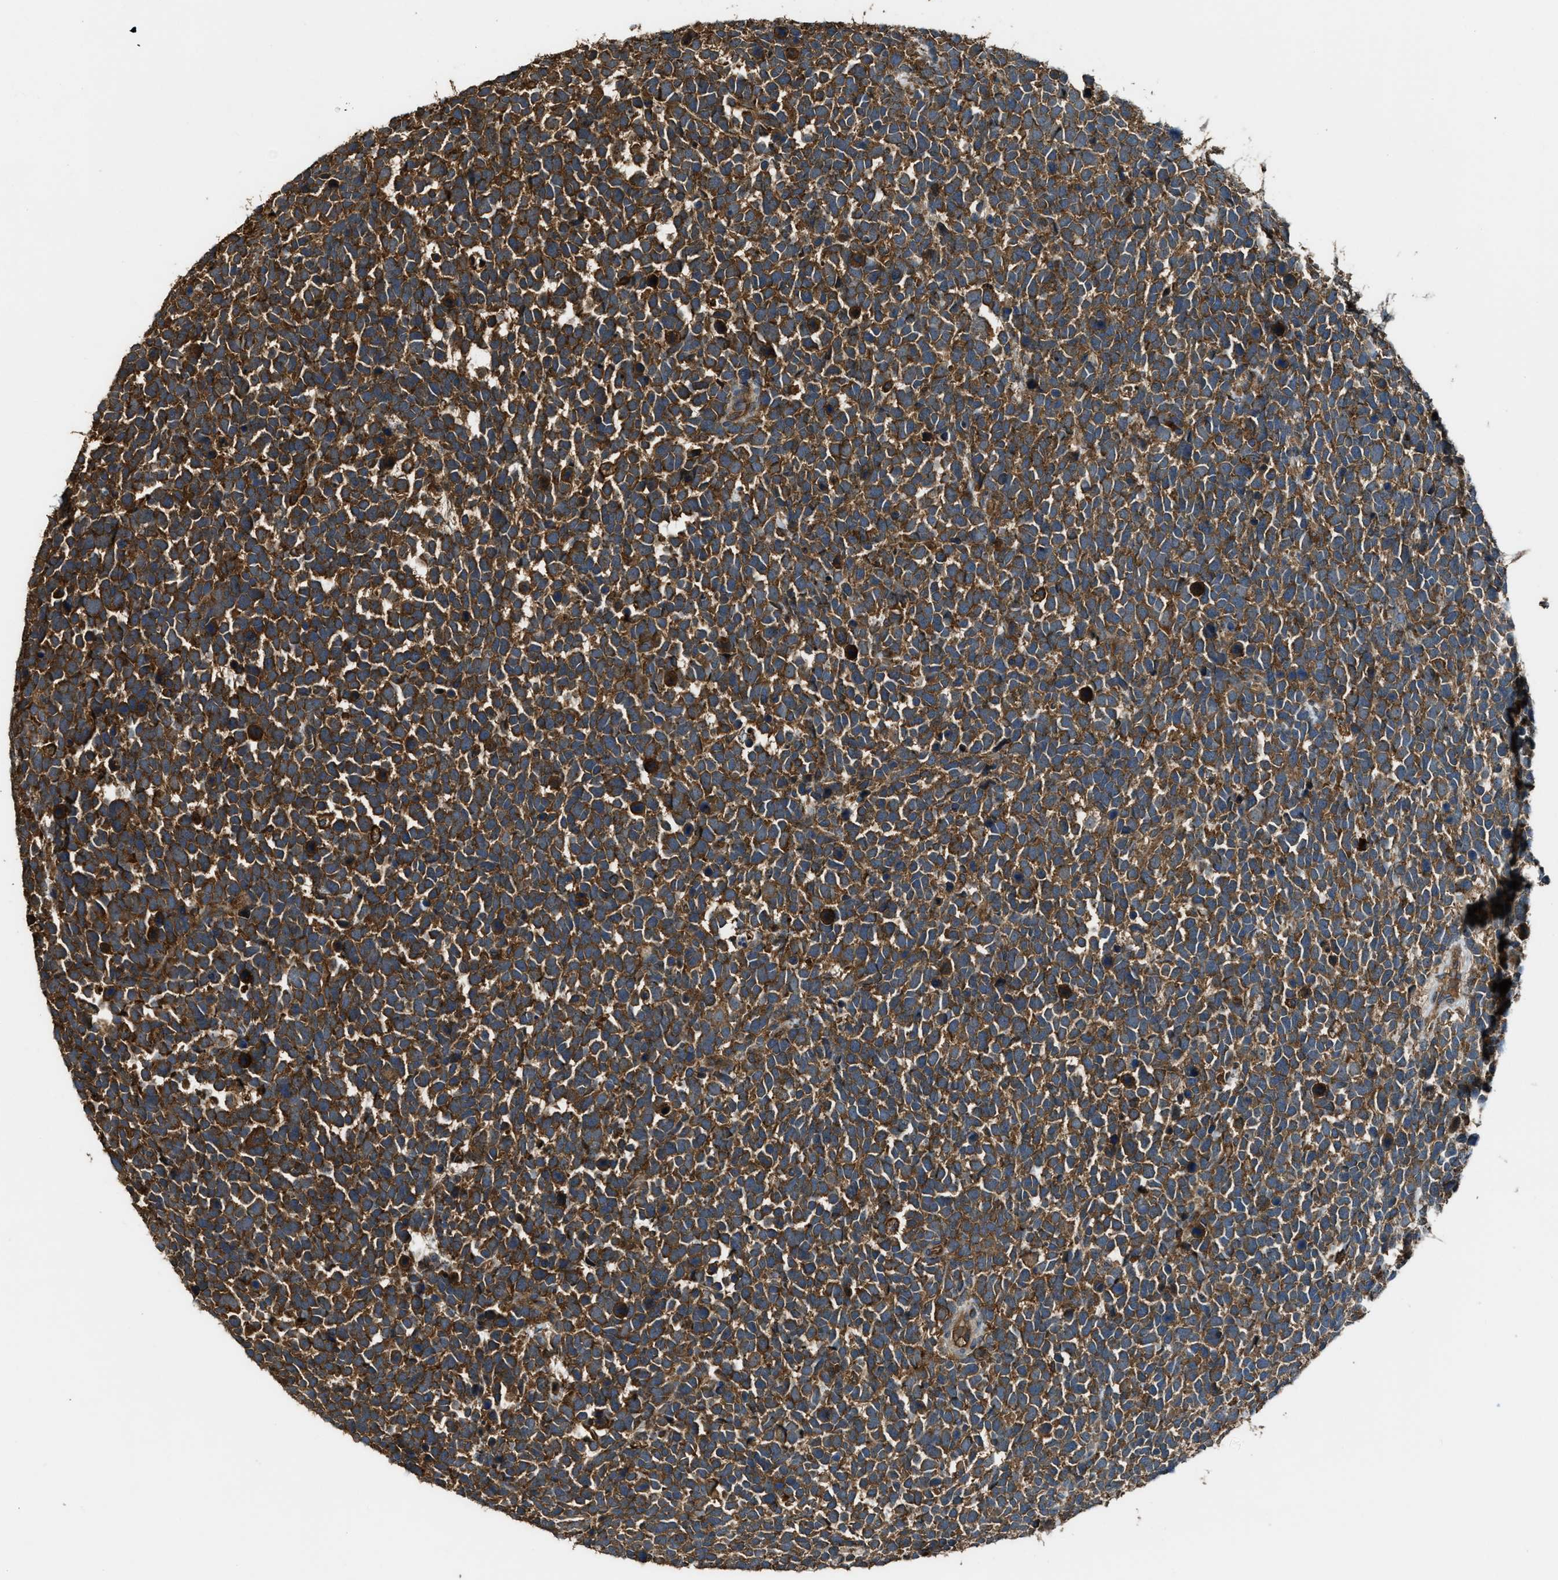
{"staining": {"intensity": "strong", "quantity": ">75%", "location": "cytoplasmic/membranous"}, "tissue": "urothelial cancer", "cell_type": "Tumor cells", "image_type": "cancer", "snomed": [{"axis": "morphology", "description": "Urothelial carcinoma, High grade"}, {"axis": "topography", "description": "Urinary bladder"}], "caption": "IHC micrograph of human high-grade urothelial carcinoma stained for a protein (brown), which demonstrates high levels of strong cytoplasmic/membranous staining in approximately >75% of tumor cells.", "gene": "MAP3K8", "patient": {"sex": "female", "age": 82}}